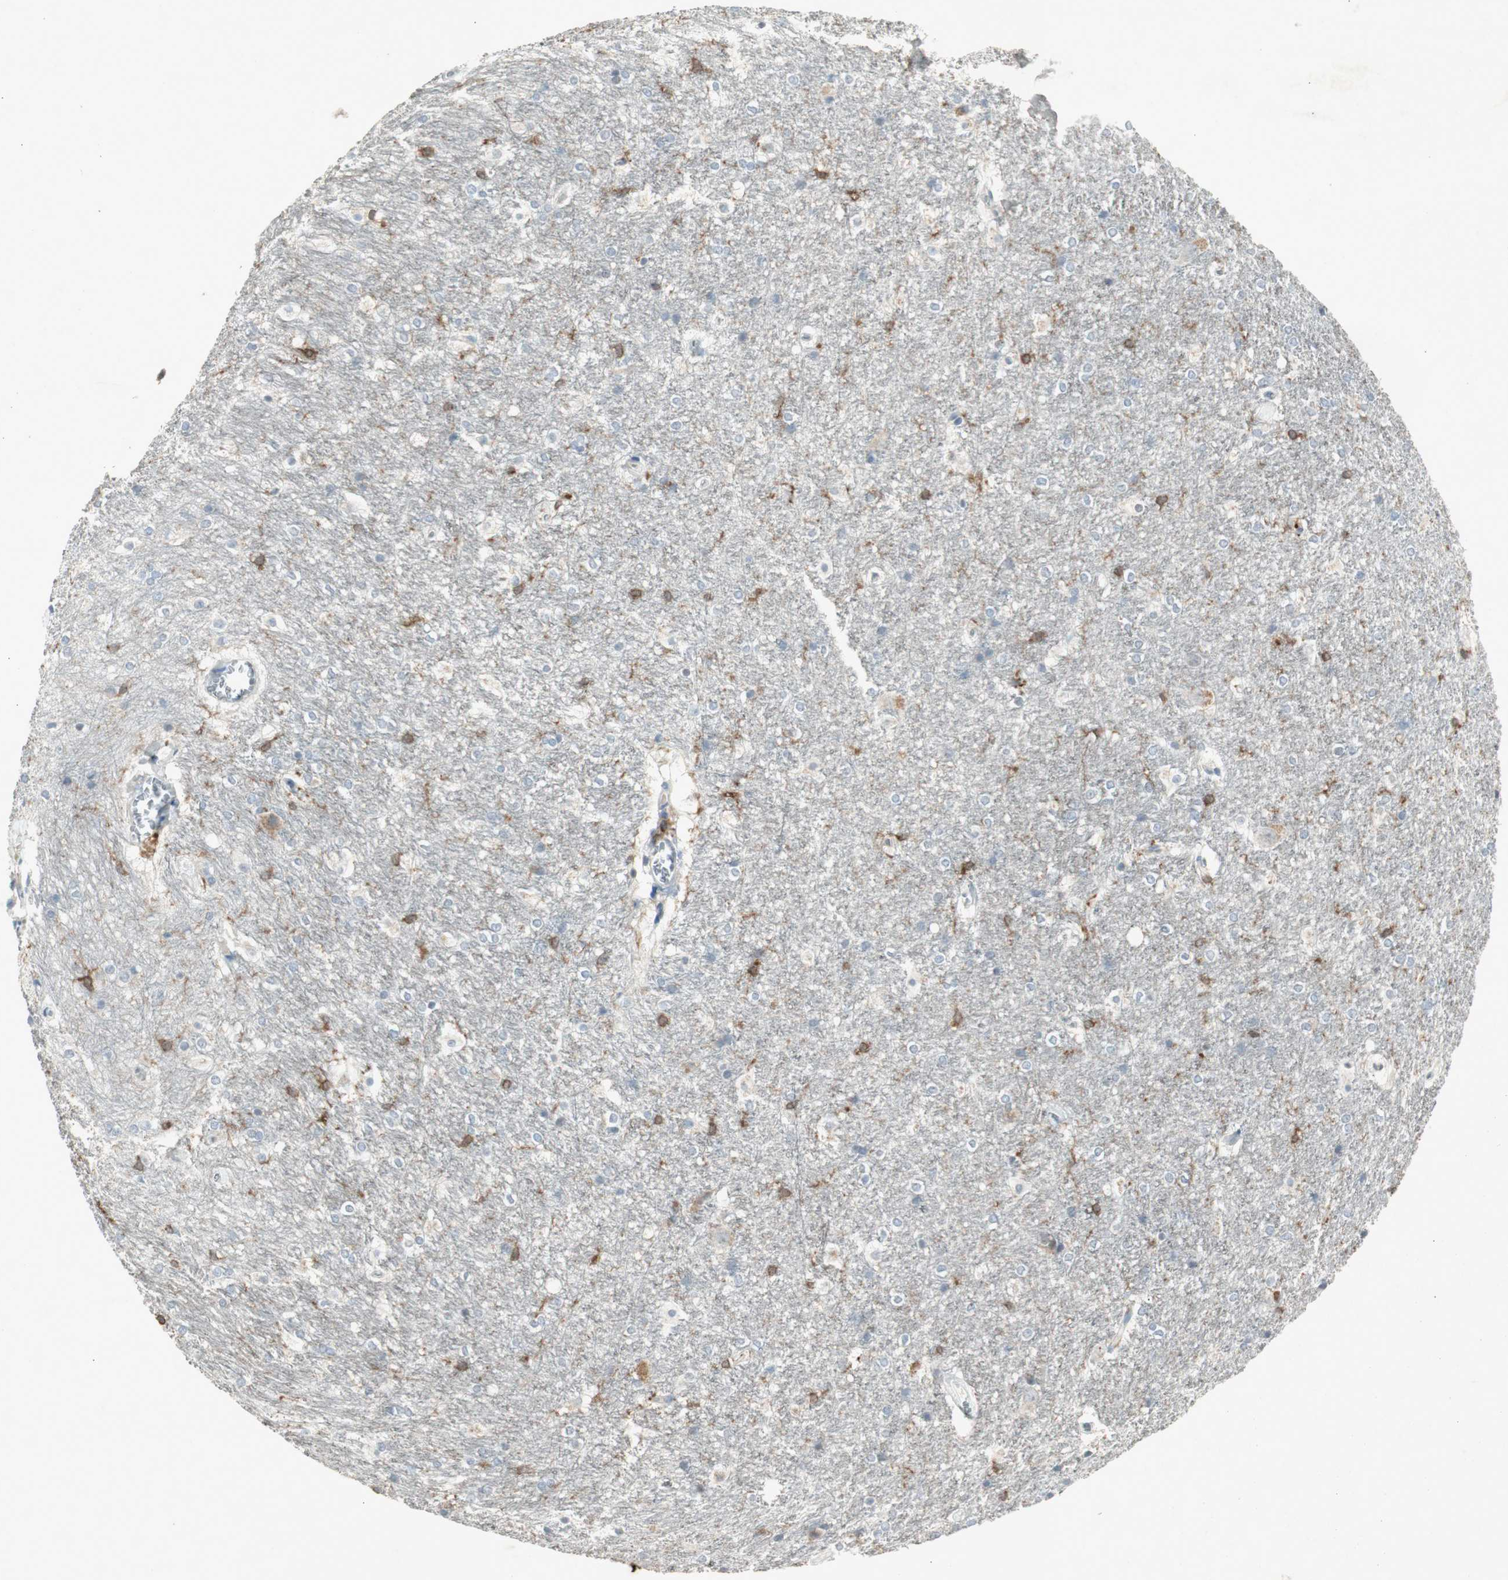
{"staining": {"intensity": "moderate", "quantity": "<25%", "location": "cytoplasmic/membranous"}, "tissue": "hippocampus", "cell_type": "Glial cells", "image_type": "normal", "snomed": [{"axis": "morphology", "description": "Normal tissue, NOS"}, {"axis": "topography", "description": "Hippocampus"}], "caption": "Brown immunohistochemical staining in unremarkable hippocampus reveals moderate cytoplasmic/membranous positivity in about <25% of glial cells.", "gene": "TYROBP", "patient": {"sex": "female", "age": 19}}